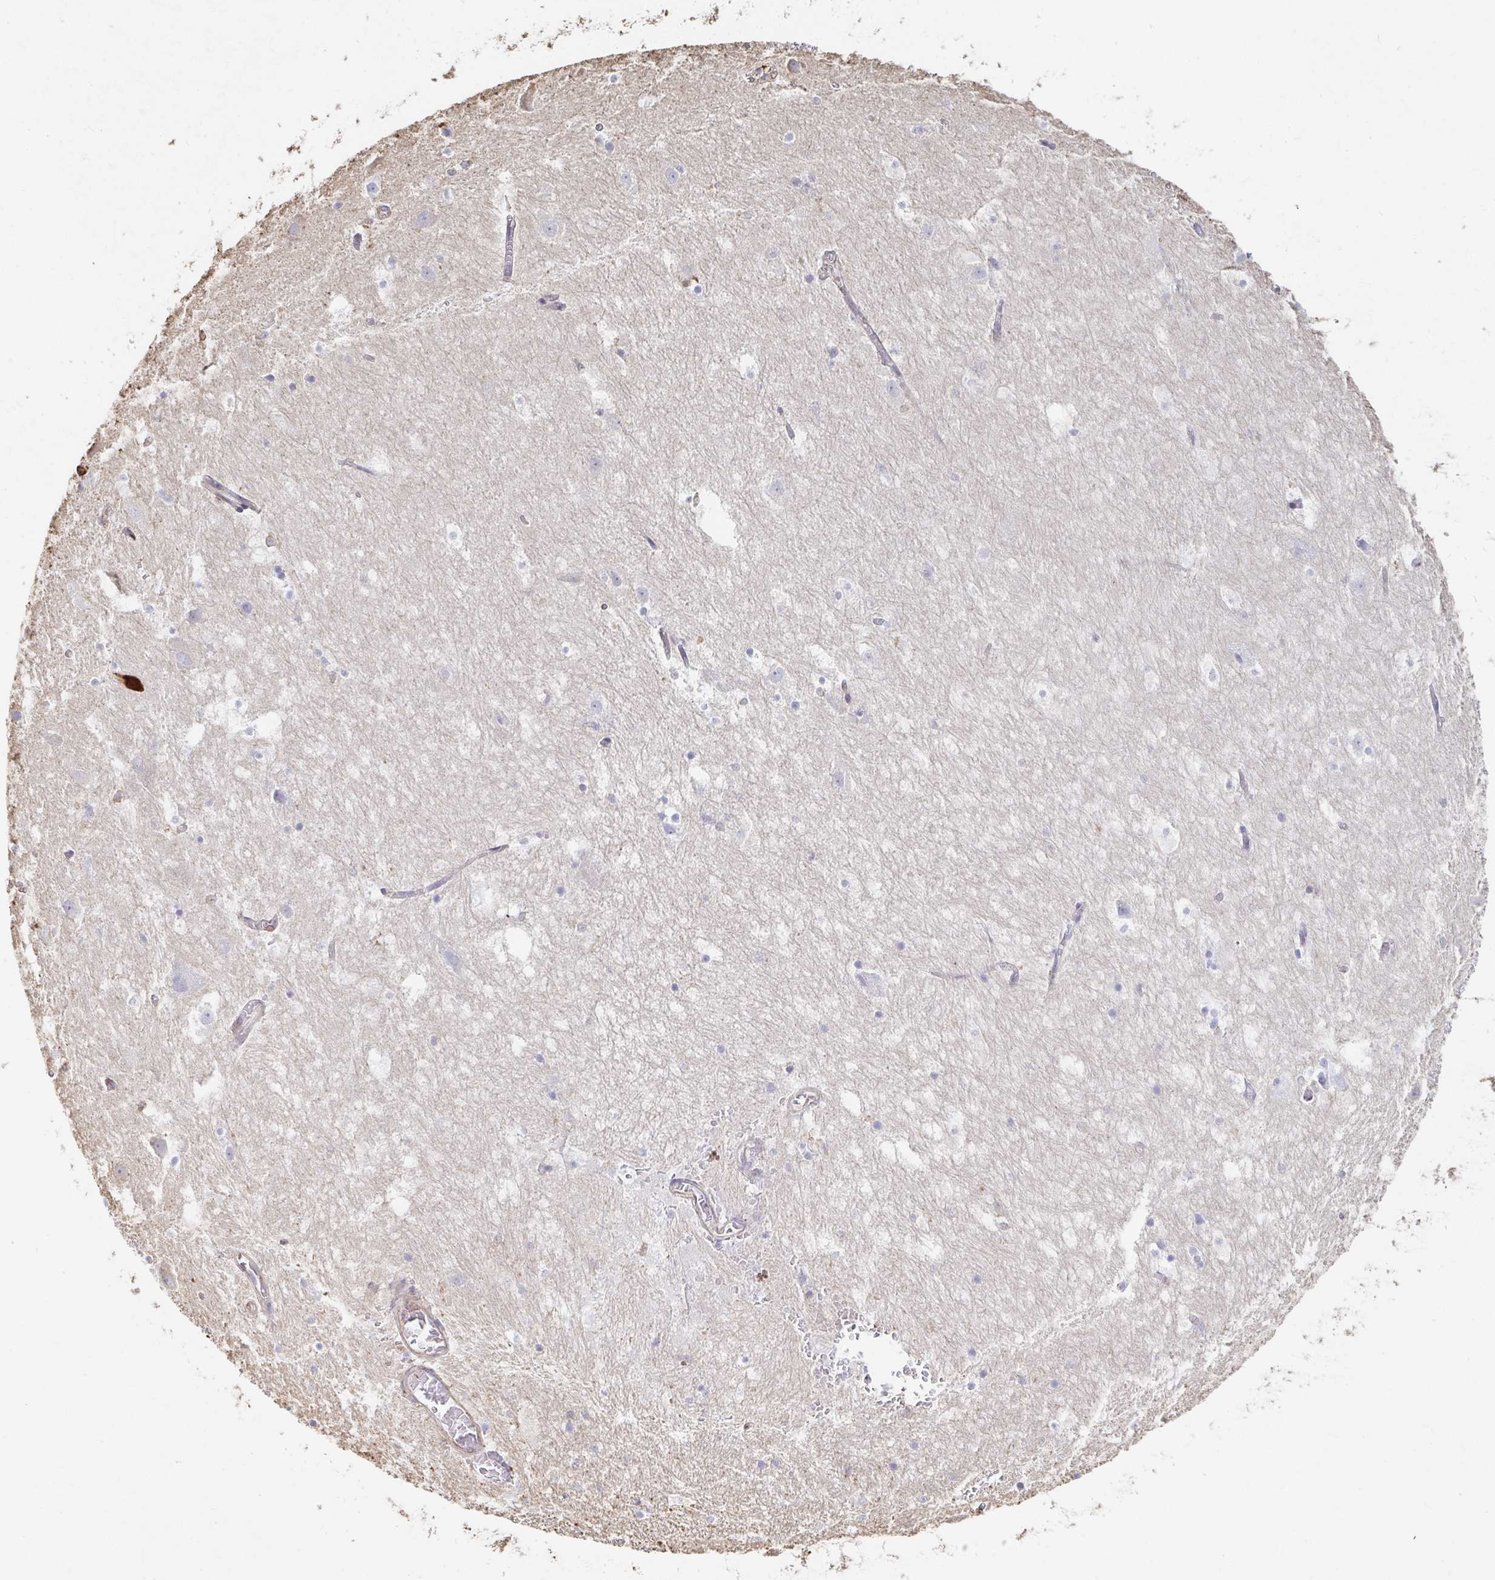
{"staining": {"intensity": "negative", "quantity": "none", "location": "none"}, "tissue": "hippocampus", "cell_type": "Glial cells", "image_type": "normal", "snomed": [{"axis": "morphology", "description": "Normal tissue, NOS"}, {"axis": "topography", "description": "Hippocampus"}], "caption": "IHC of unremarkable hippocampus reveals no positivity in glial cells.", "gene": "PTPN14", "patient": {"sex": "female", "age": 52}}